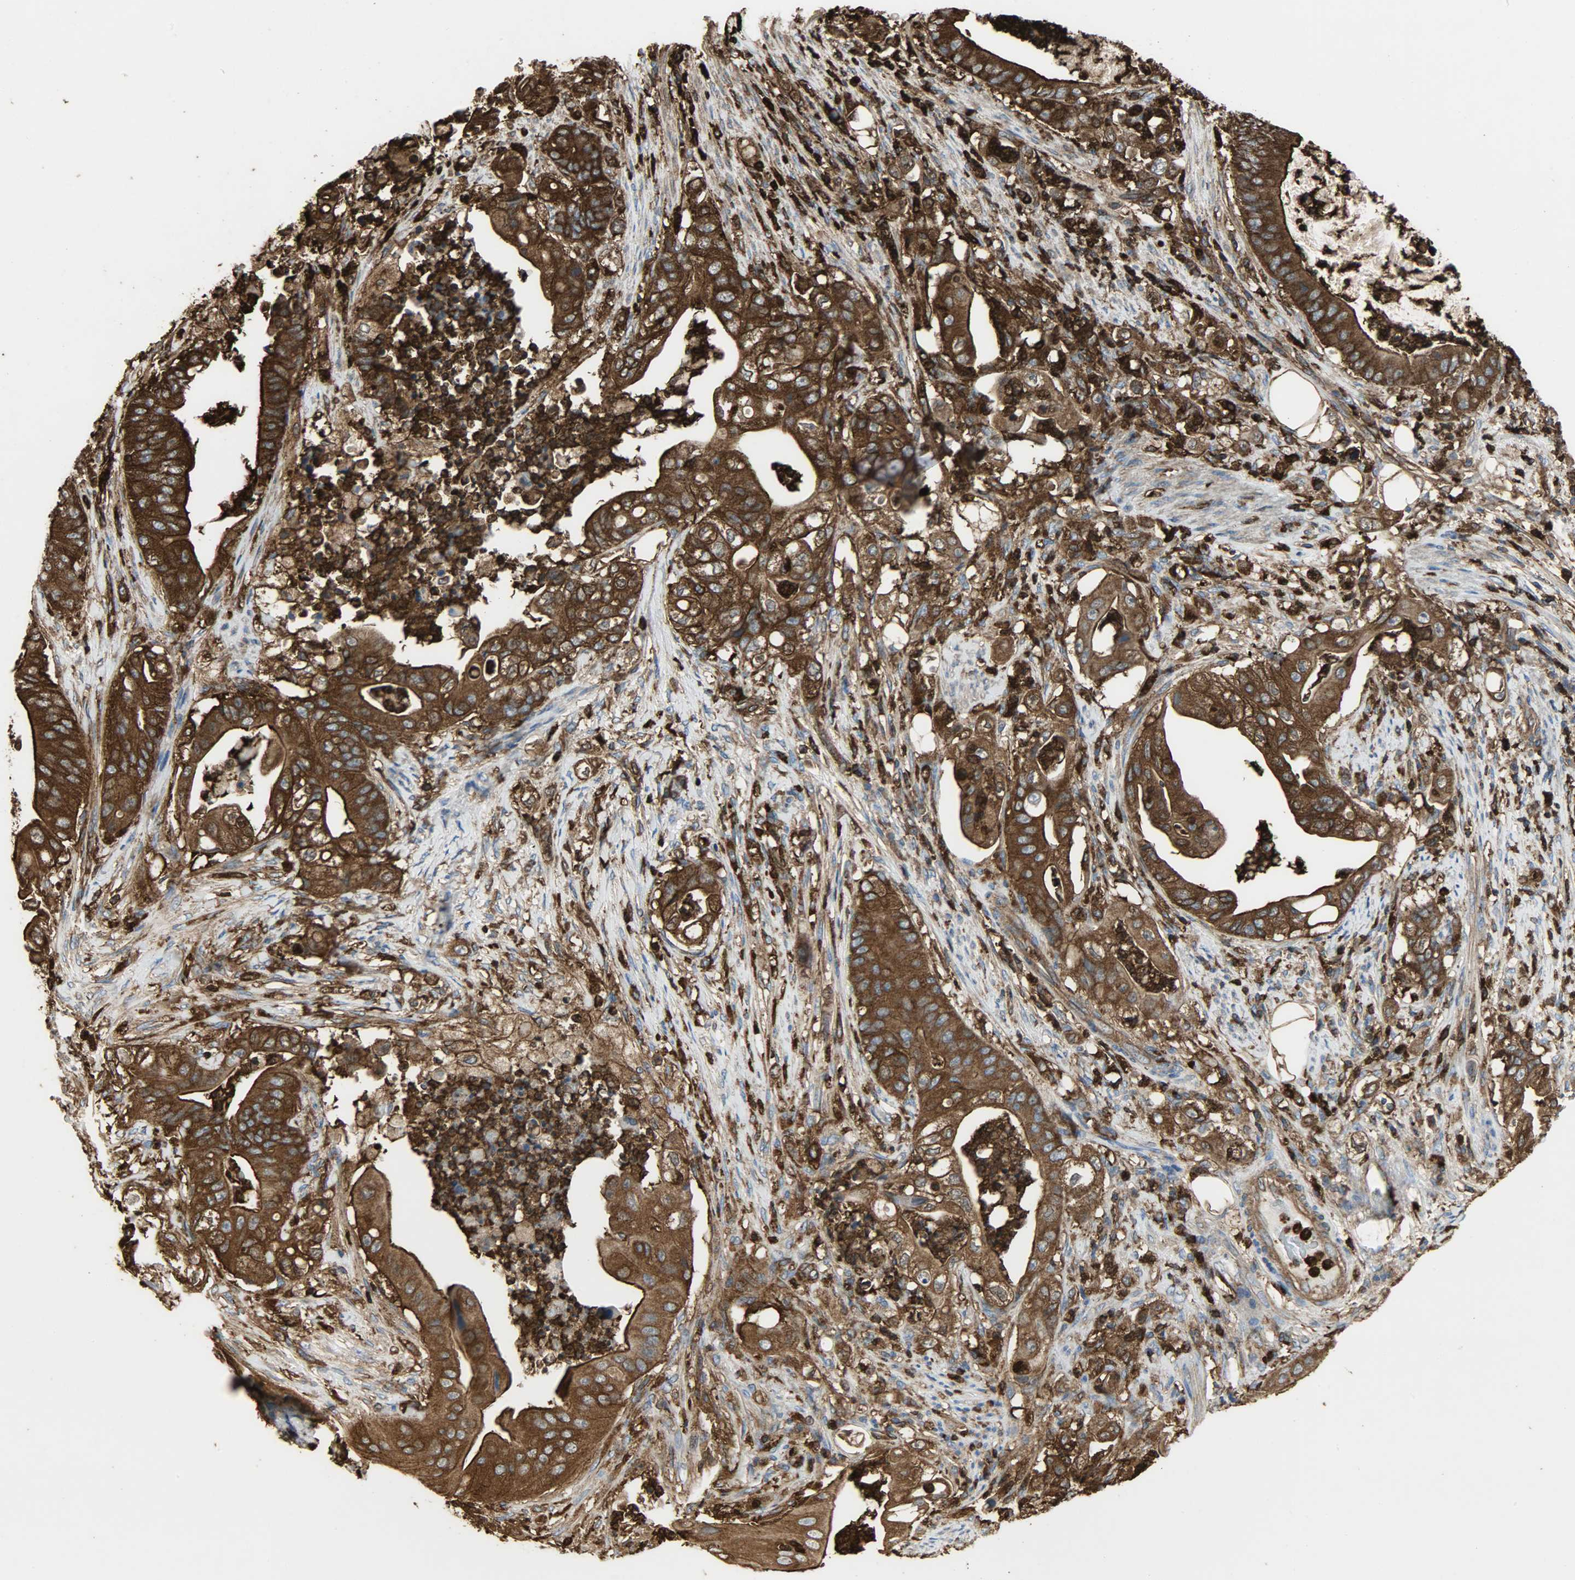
{"staining": {"intensity": "strong", "quantity": ">75%", "location": "cytoplasmic/membranous"}, "tissue": "stomach cancer", "cell_type": "Tumor cells", "image_type": "cancer", "snomed": [{"axis": "morphology", "description": "Adenocarcinoma, NOS"}, {"axis": "topography", "description": "Stomach"}], "caption": "Tumor cells show high levels of strong cytoplasmic/membranous expression in approximately >75% of cells in human stomach adenocarcinoma.", "gene": "VASP", "patient": {"sex": "female", "age": 73}}